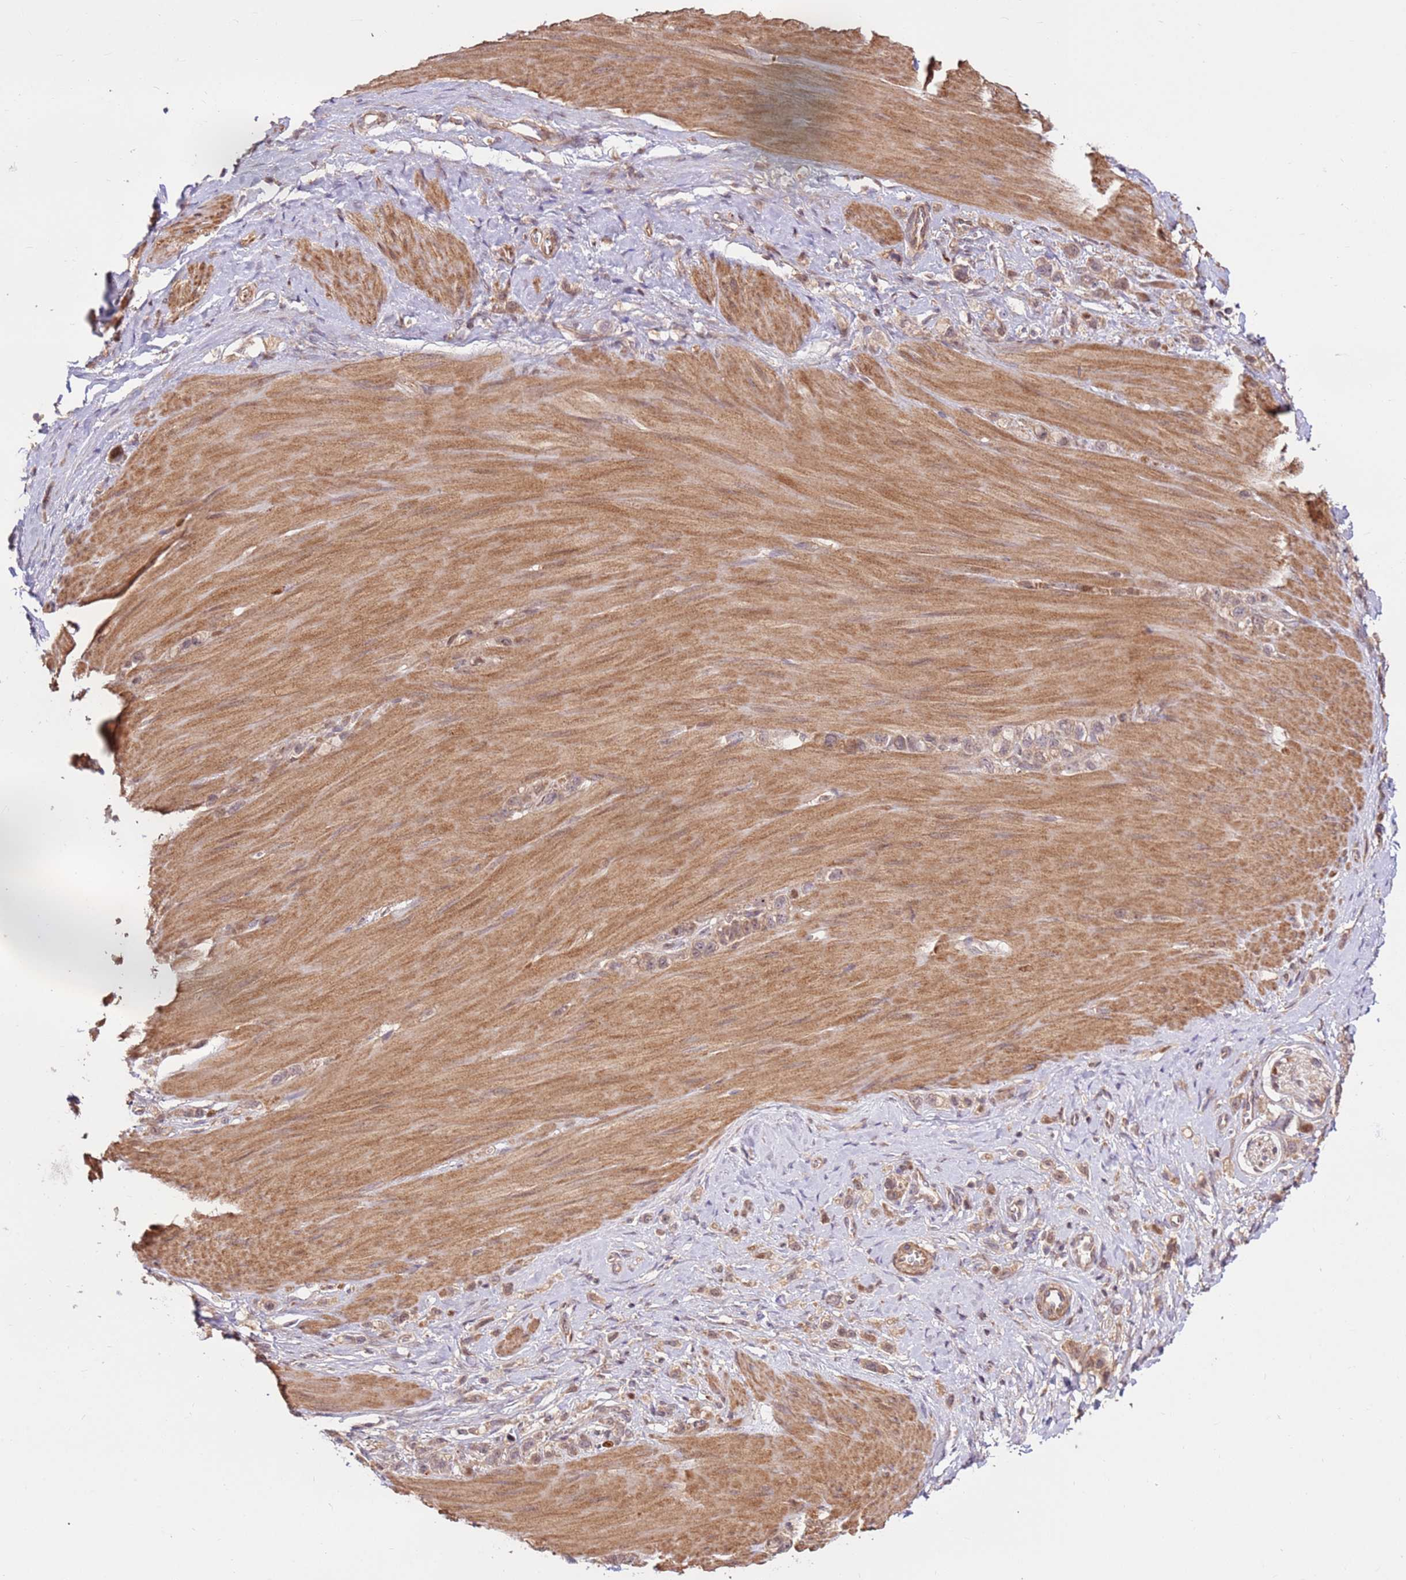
{"staining": {"intensity": "moderate", "quantity": "<25%", "location": "nuclear"}, "tissue": "stomach cancer", "cell_type": "Tumor cells", "image_type": "cancer", "snomed": [{"axis": "morphology", "description": "Adenocarcinoma, NOS"}, {"axis": "topography", "description": "Stomach"}], "caption": "Stomach adenocarcinoma stained with a brown dye shows moderate nuclear positive expression in about <25% of tumor cells.", "gene": "CCDC112", "patient": {"sex": "female", "age": 65}}